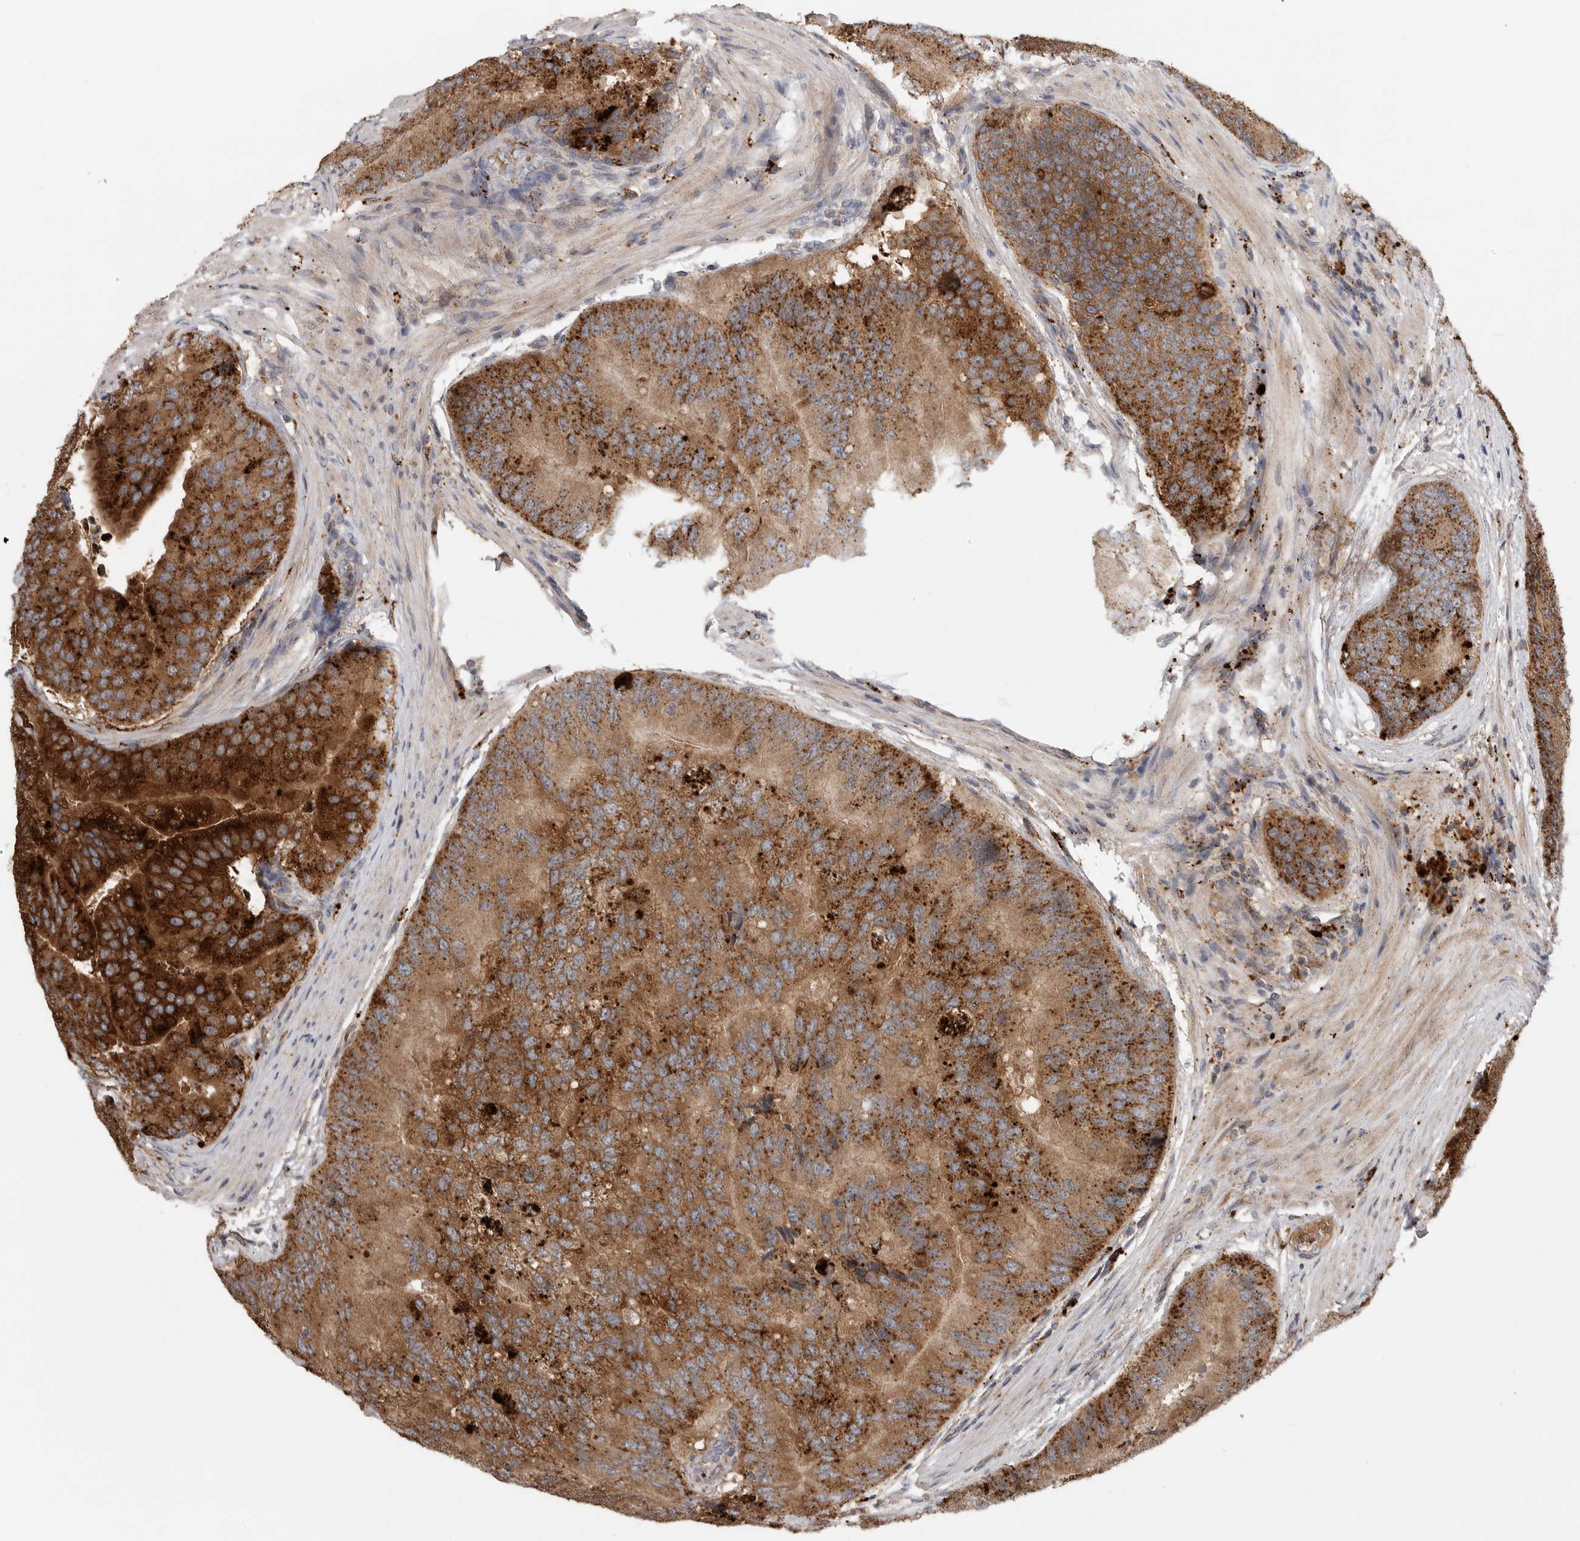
{"staining": {"intensity": "strong", "quantity": ">75%", "location": "cytoplasmic/membranous"}, "tissue": "prostate cancer", "cell_type": "Tumor cells", "image_type": "cancer", "snomed": [{"axis": "morphology", "description": "Adenocarcinoma, High grade"}, {"axis": "topography", "description": "Prostate"}], "caption": "The image demonstrates staining of prostate cancer (high-grade adenocarcinoma), revealing strong cytoplasmic/membranous protein positivity (brown color) within tumor cells.", "gene": "GALNS", "patient": {"sex": "male", "age": 70}}